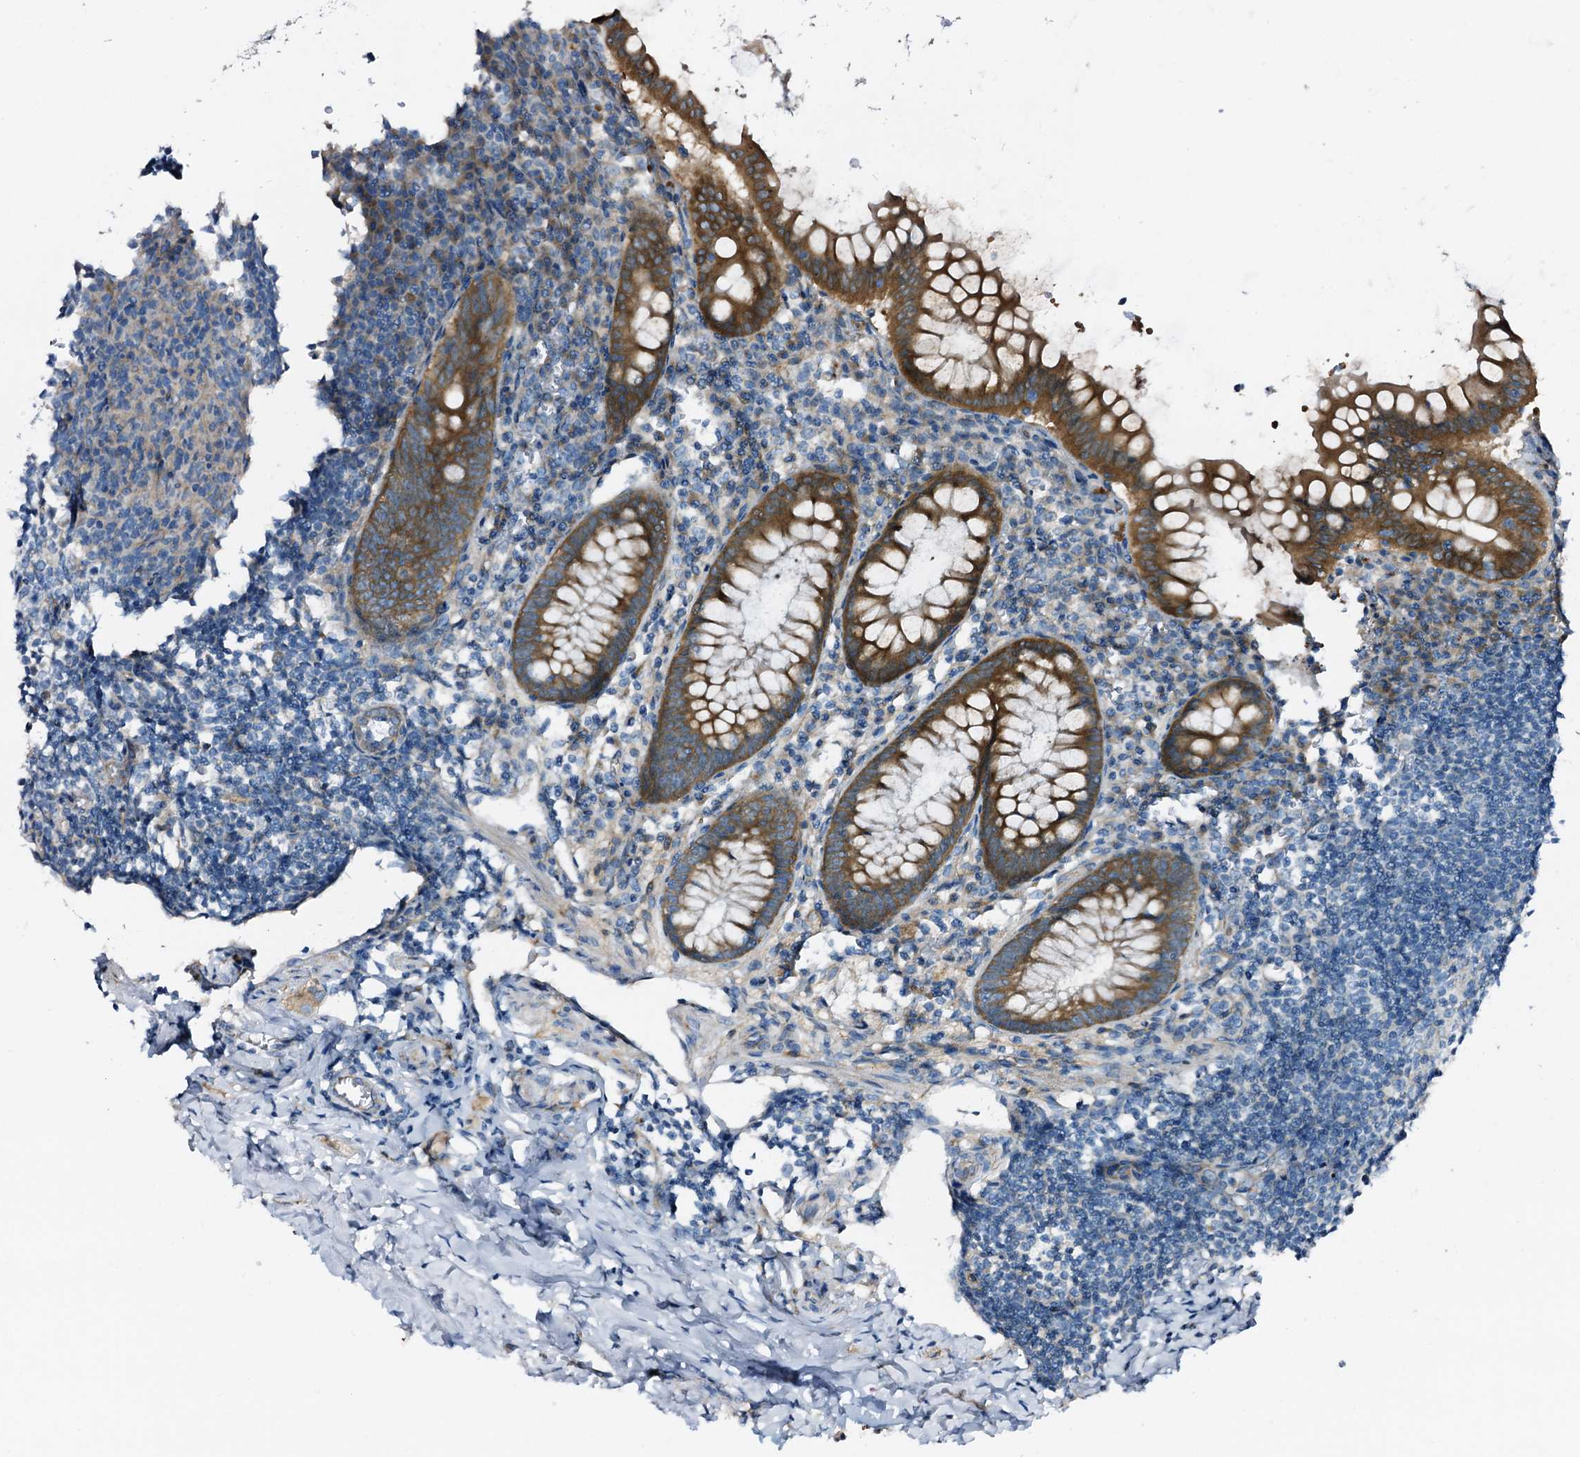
{"staining": {"intensity": "strong", "quantity": ">75%", "location": "cytoplasmic/membranous"}, "tissue": "appendix", "cell_type": "Glandular cells", "image_type": "normal", "snomed": [{"axis": "morphology", "description": "Normal tissue, NOS"}, {"axis": "topography", "description": "Appendix"}], "caption": "Strong cytoplasmic/membranous positivity for a protein is appreciated in approximately >75% of glandular cells of benign appendix using IHC.", "gene": "STARD13", "patient": {"sex": "female", "age": 33}}